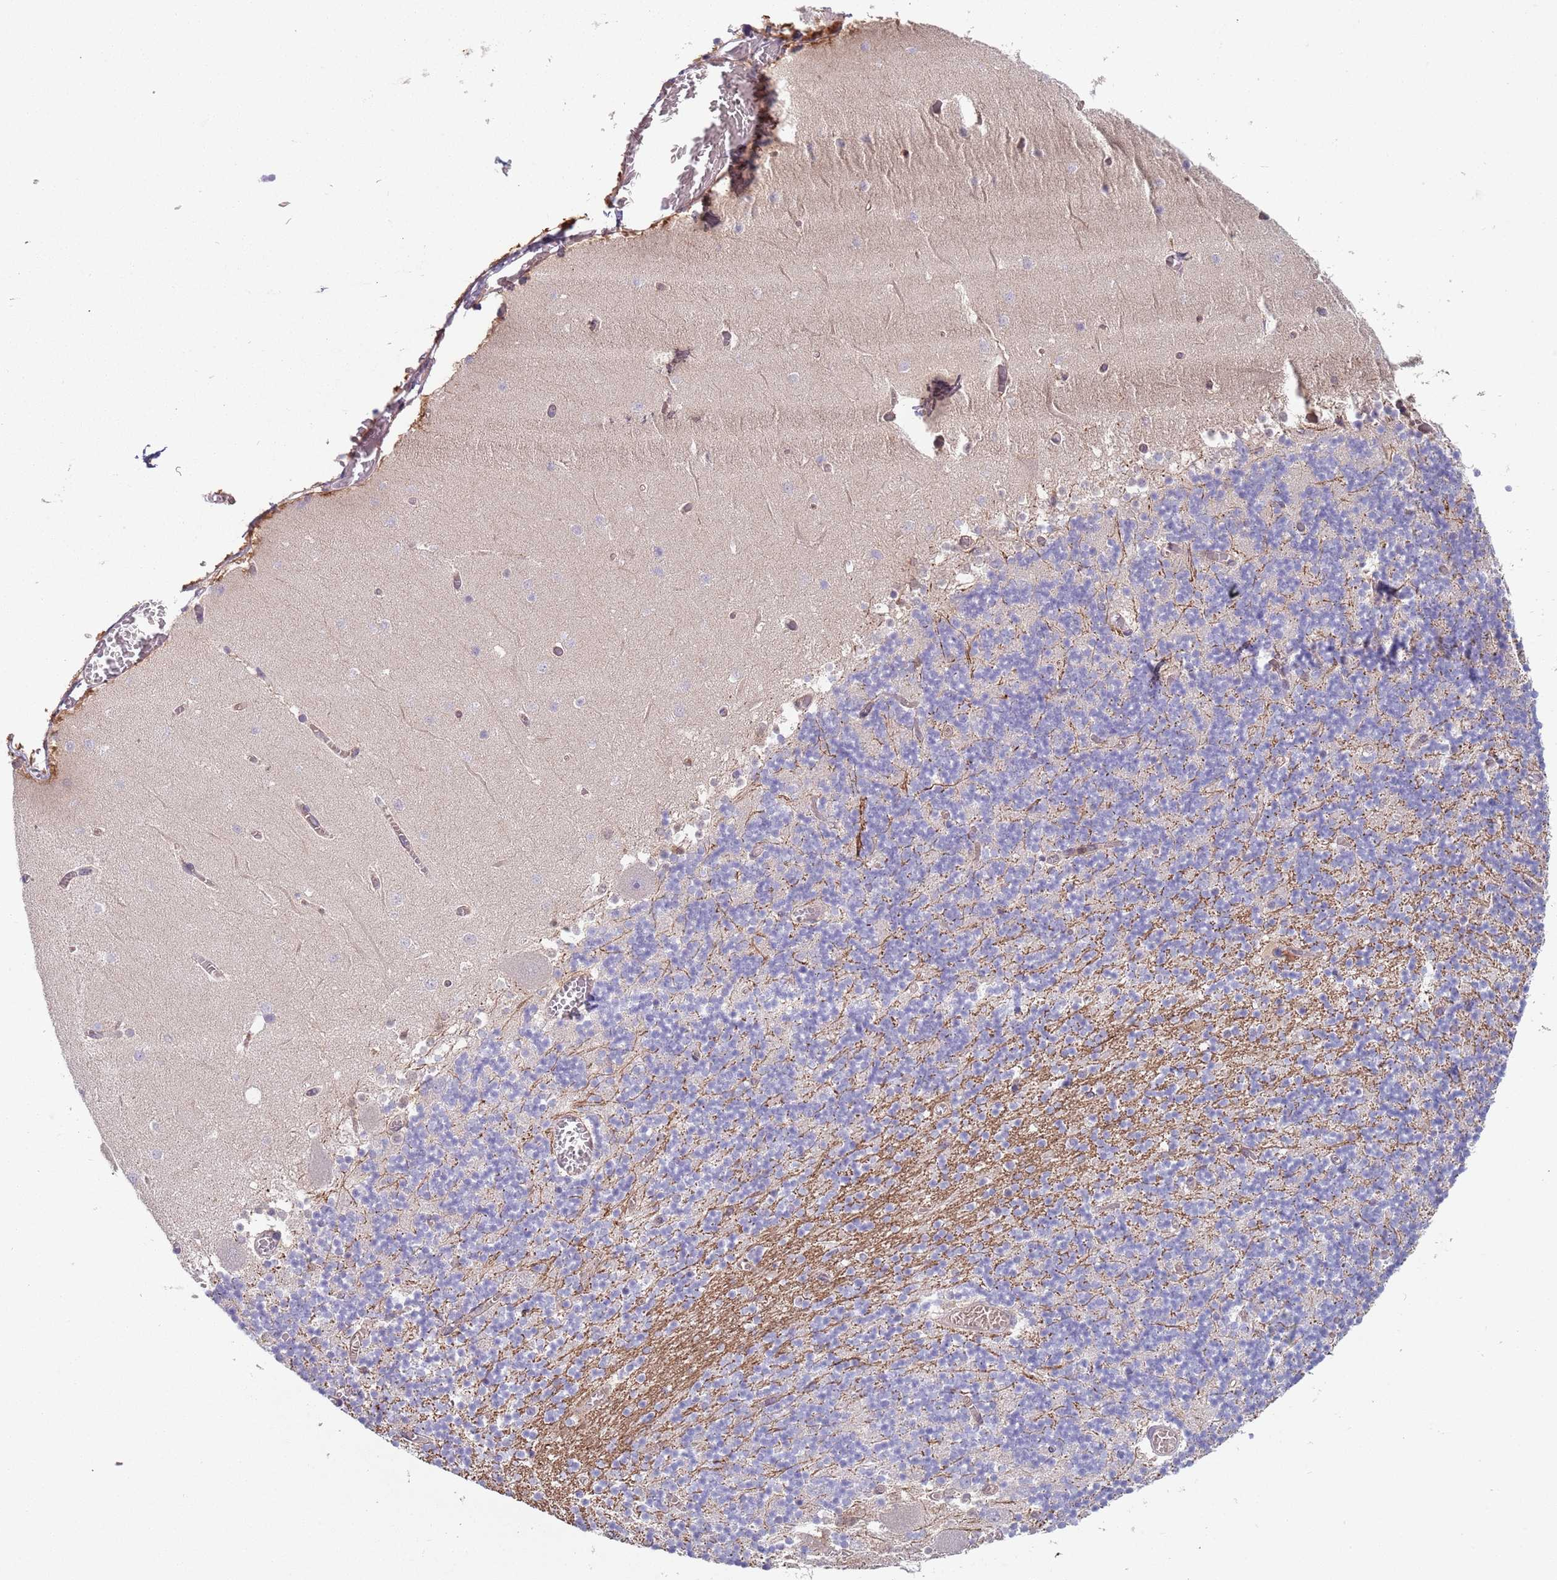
{"staining": {"intensity": "negative", "quantity": "none", "location": "none"}, "tissue": "cerebellum", "cell_type": "Cells in granular layer", "image_type": "normal", "snomed": [{"axis": "morphology", "description": "Normal tissue, NOS"}, {"axis": "topography", "description": "Cerebellum"}], "caption": "Cells in granular layer show no significant protein expression in normal cerebellum. (DAB (3,3'-diaminobenzidine) immunohistochemistry, high magnification).", "gene": "GSDMD", "patient": {"sex": "female", "age": 28}}